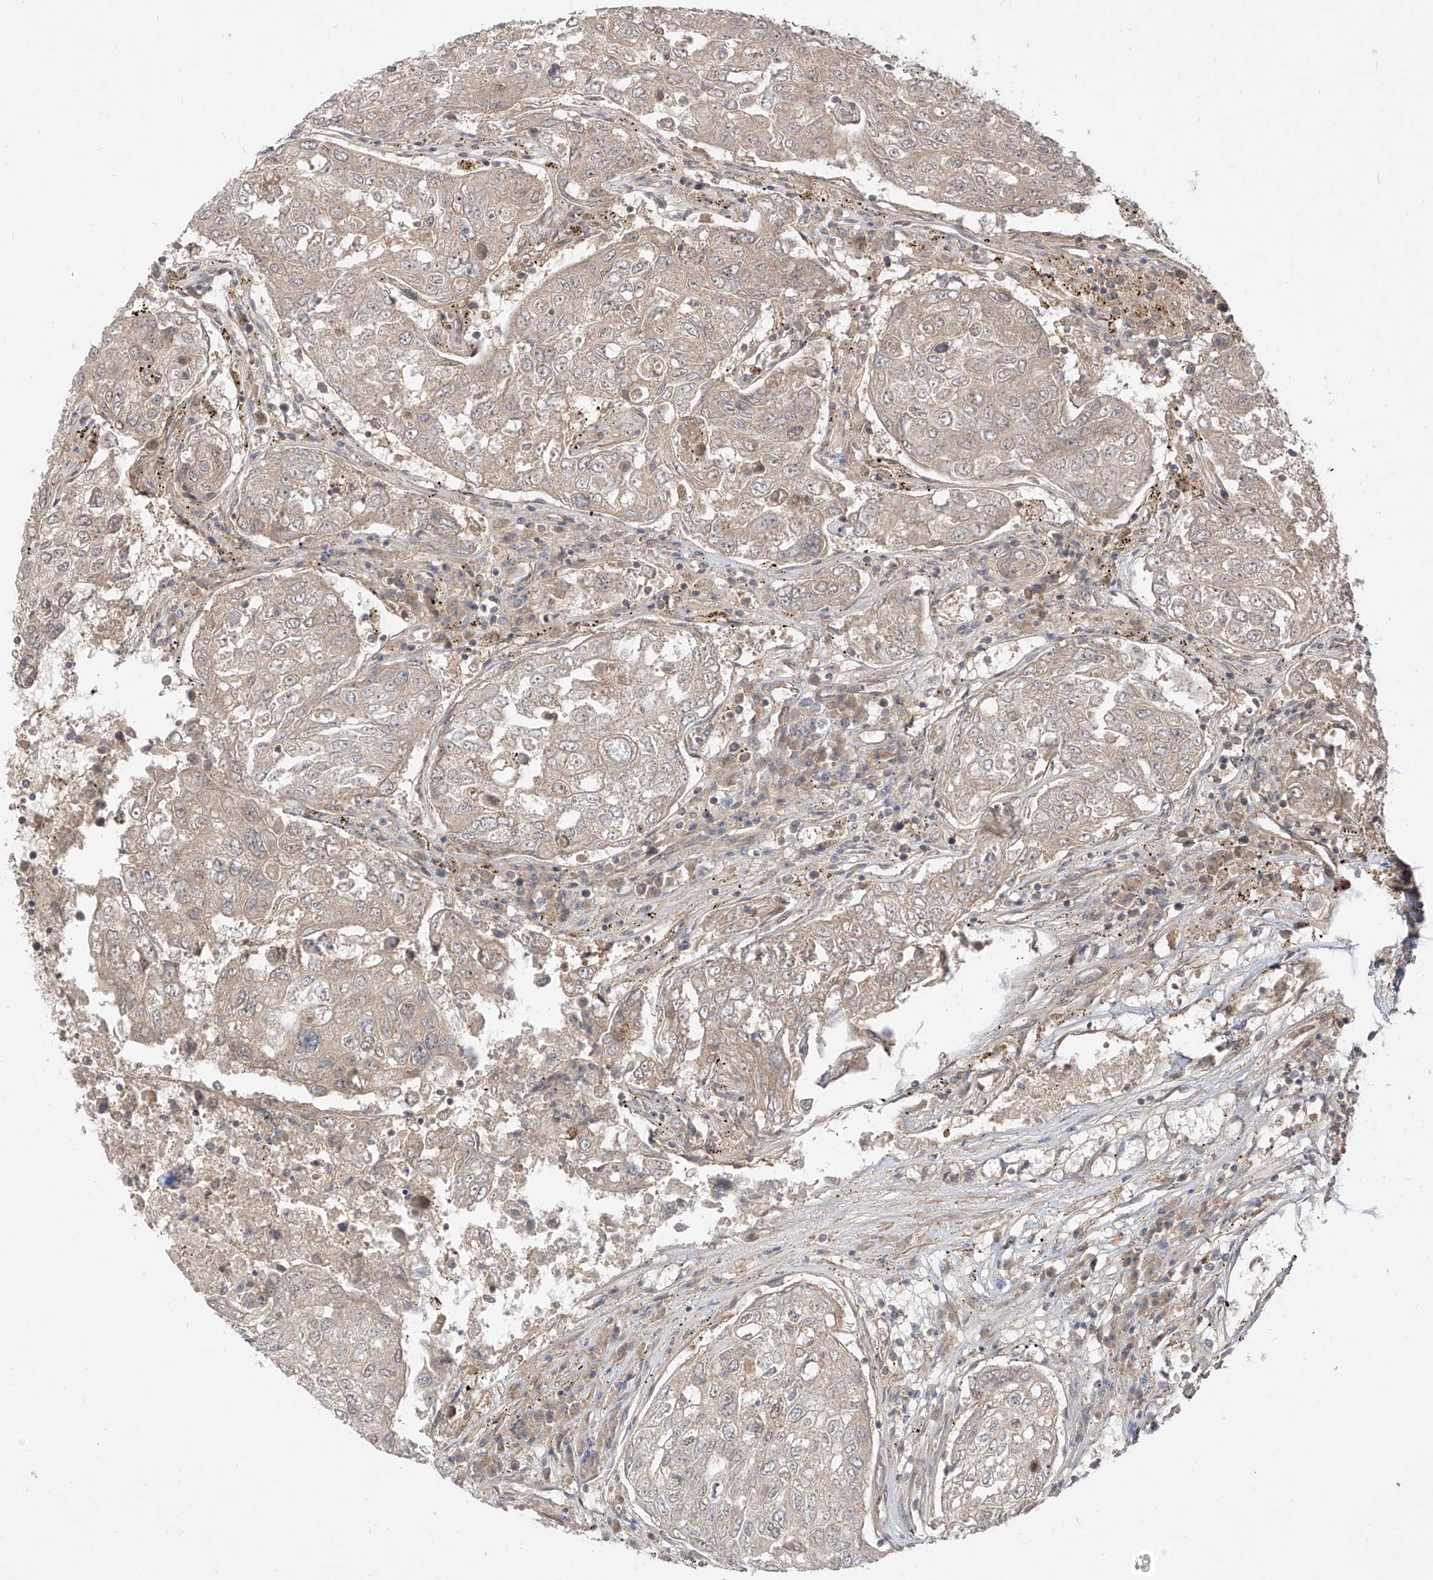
{"staining": {"intensity": "weak", "quantity": ">75%", "location": "cytoplasmic/membranous"}, "tissue": "urothelial cancer", "cell_type": "Tumor cells", "image_type": "cancer", "snomed": [{"axis": "morphology", "description": "Urothelial carcinoma, High grade"}, {"axis": "topography", "description": "Lymph node"}, {"axis": "topography", "description": "Urinary bladder"}], "caption": "A photomicrograph of human urothelial cancer stained for a protein demonstrates weak cytoplasmic/membranous brown staining in tumor cells.", "gene": "LCOR", "patient": {"sex": "male", "age": 51}}